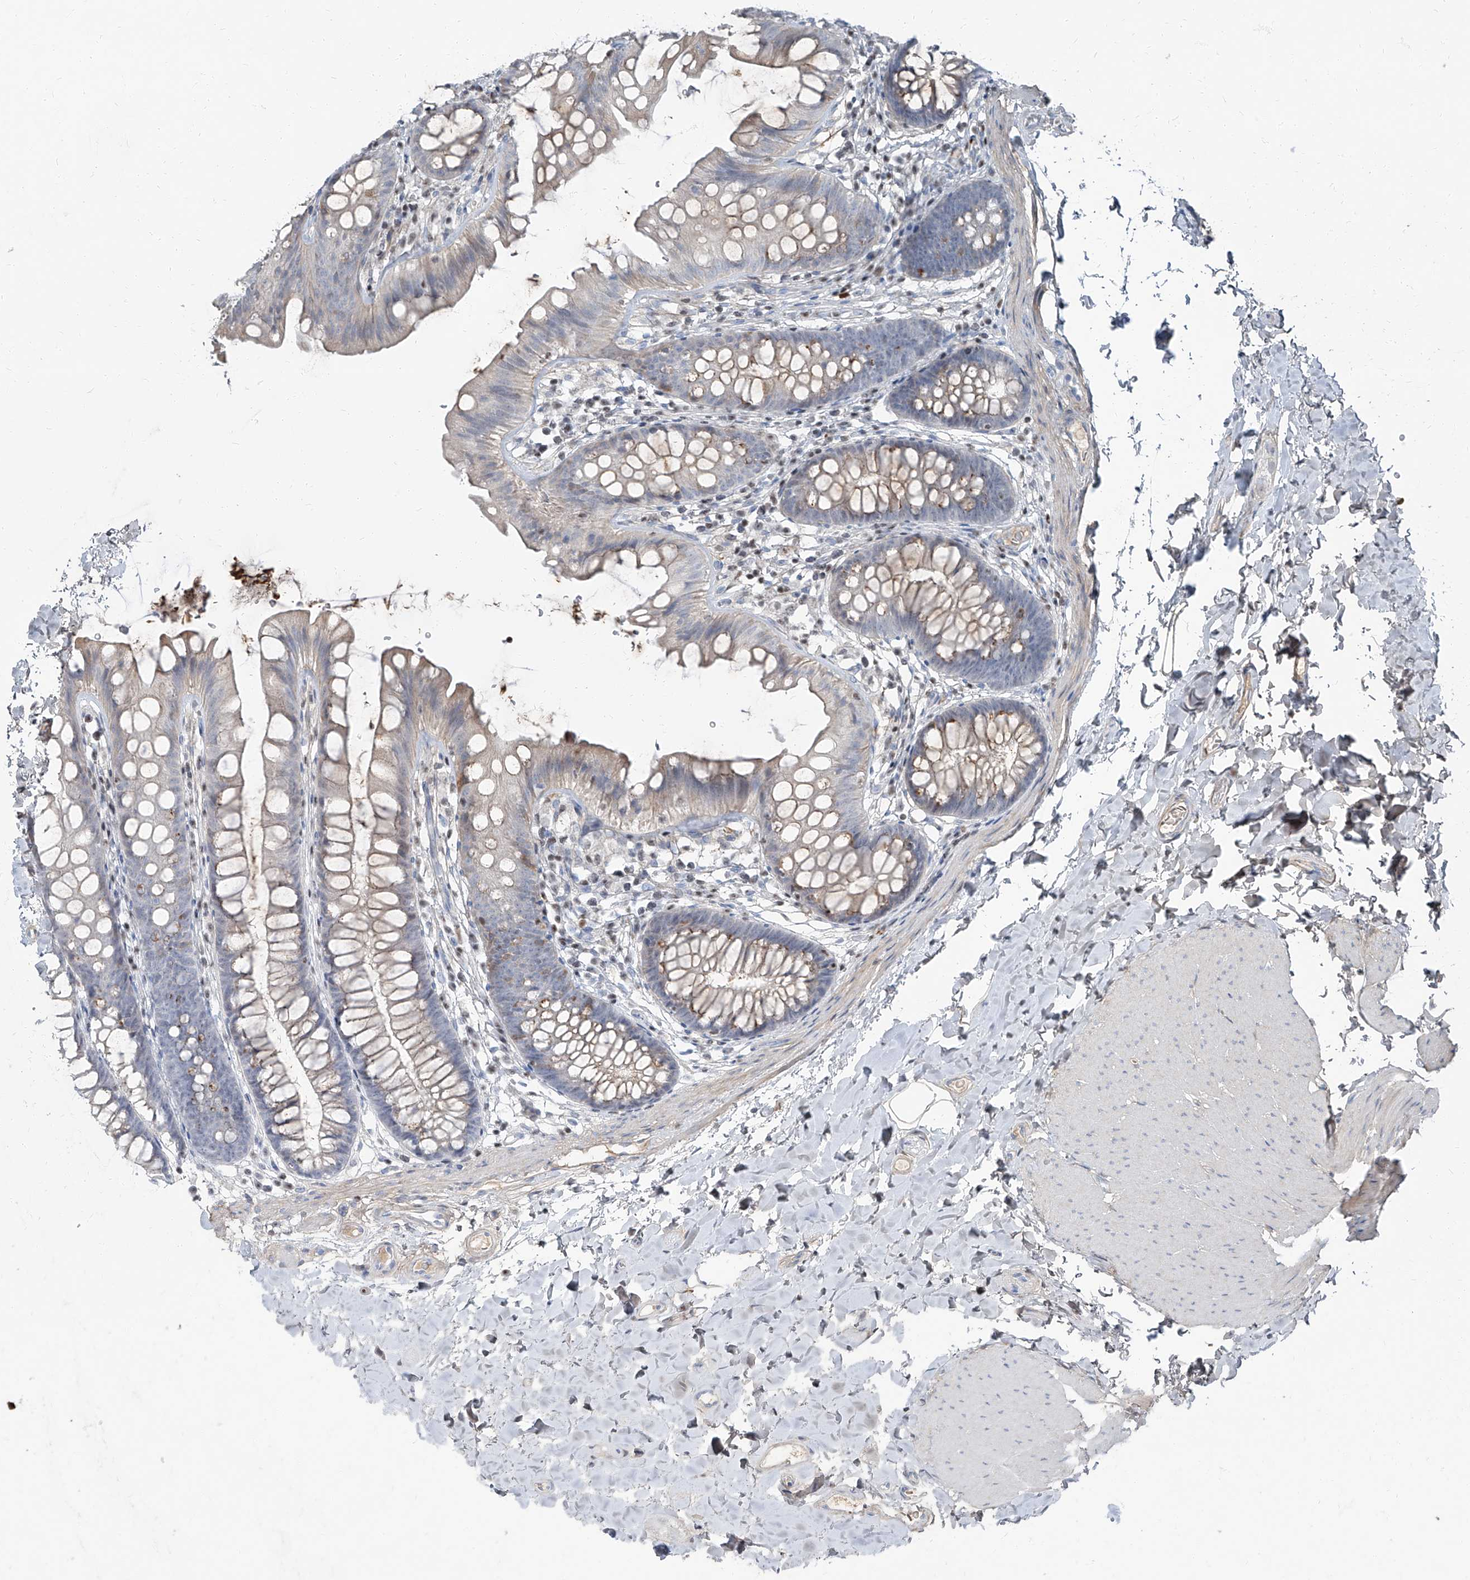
{"staining": {"intensity": "negative", "quantity": "none", "location": "none"}, "tissue": "colon", "cell_type": "Endothelial cells", "image_type": "normal", "snomed": [{"axis": "morphology", "description": "Normal tissue, NOS"}, {"axis": "topography", "description": "Colon"}], "caption": "Endothelial cells are negative for brown protein staining in benign colon. (Immunohistochemistry, brightfield microscopy, high magnification).", "gene": "HOXA3", "patient": {"sex": "female", "age": 62}}